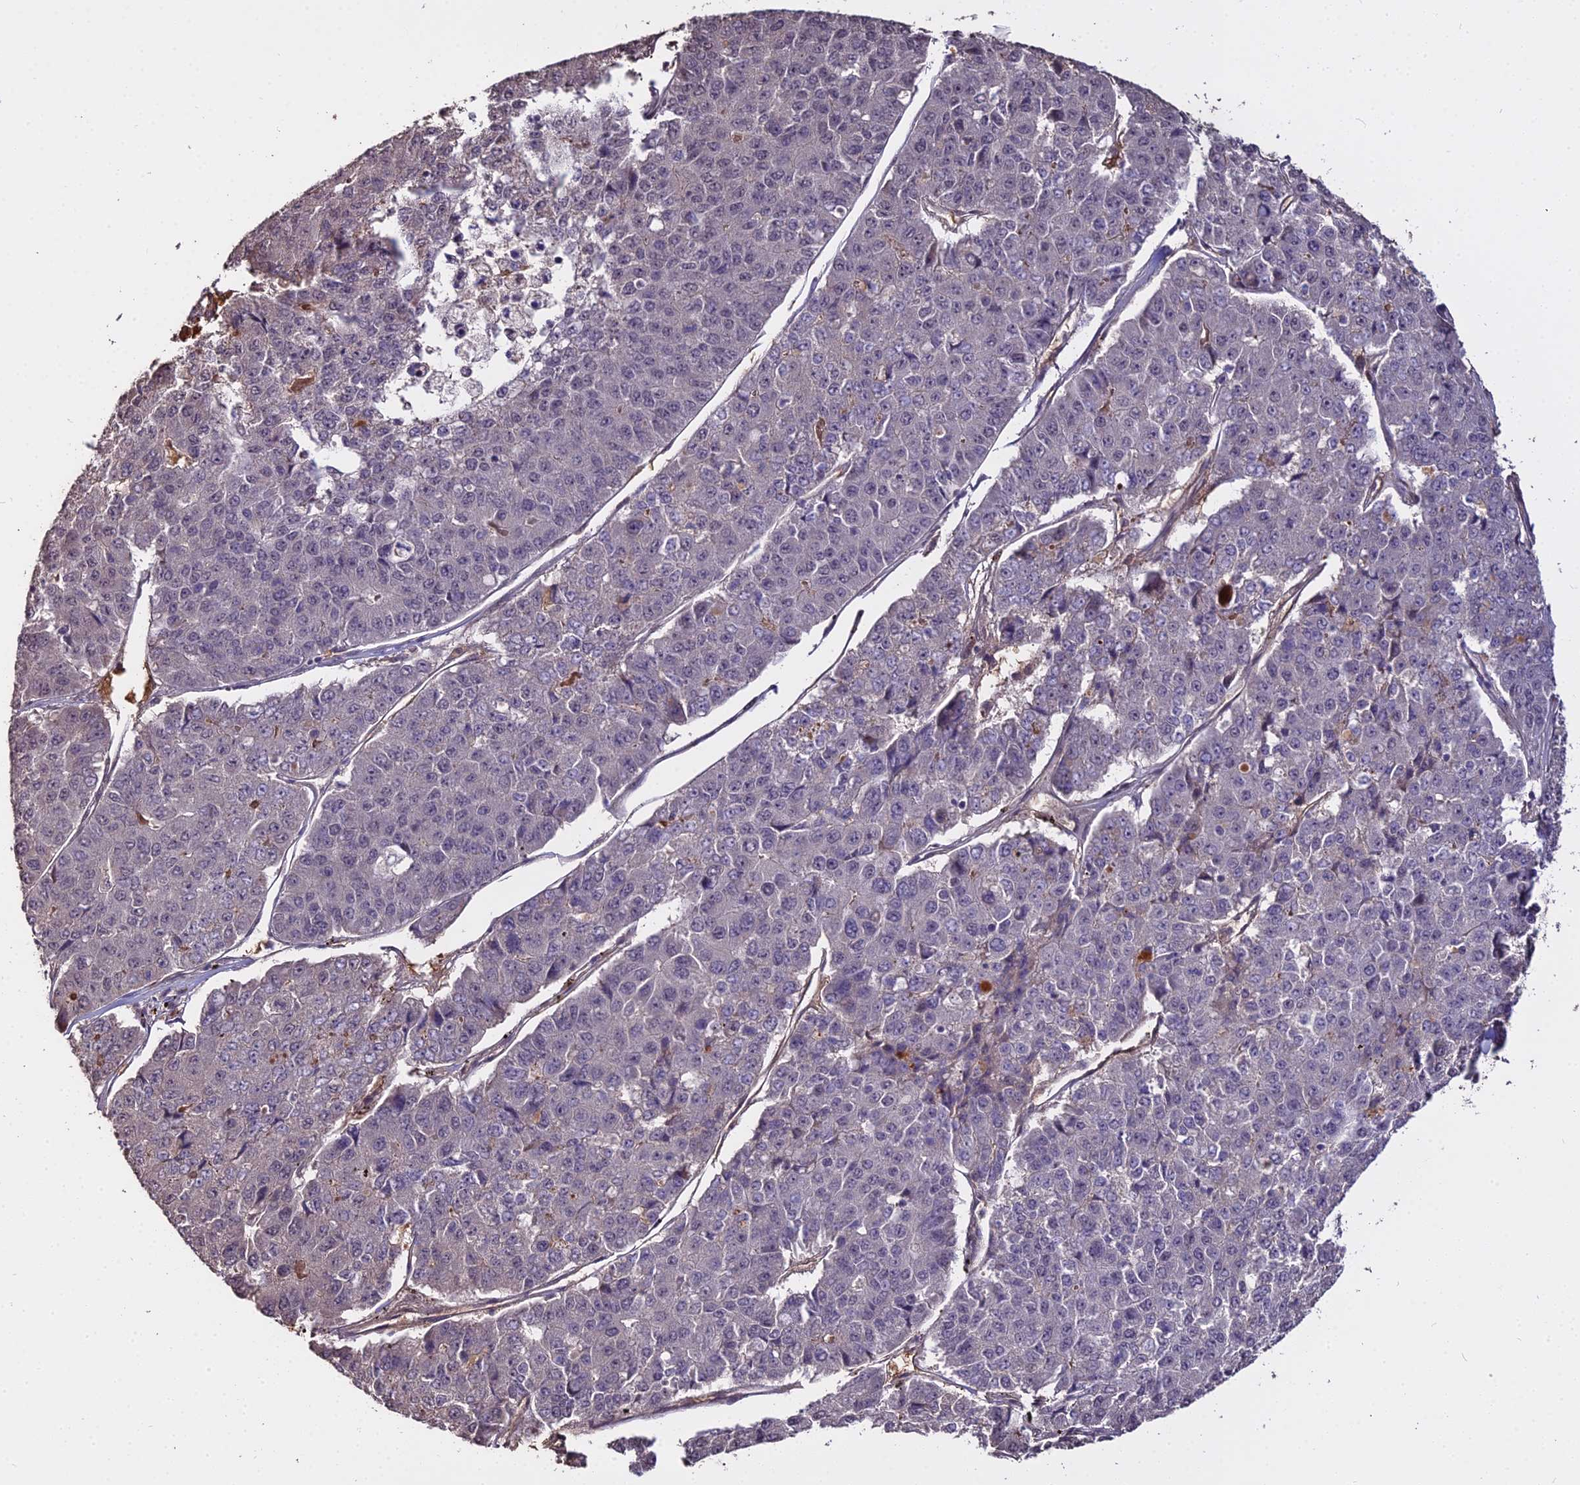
{"staining": {"intensity": "negative", "quantity": "none", "location": "none"}, "tissue": "pancreatic cancer", "cell_type": "Tumor cells", "image_type": "cancer", "snomed": [{"axis": "morphology", "description": "Adenocarcinoma, NOS"}, {"axis": "topography", "description": "Pancreas"}], "caption": "Pancreatic cancer stained for a protein using immunohistochemistry shows no expression tumor cells.", "gene": "ZDBF2", "patient": {"sex": "male", "age": 50}}